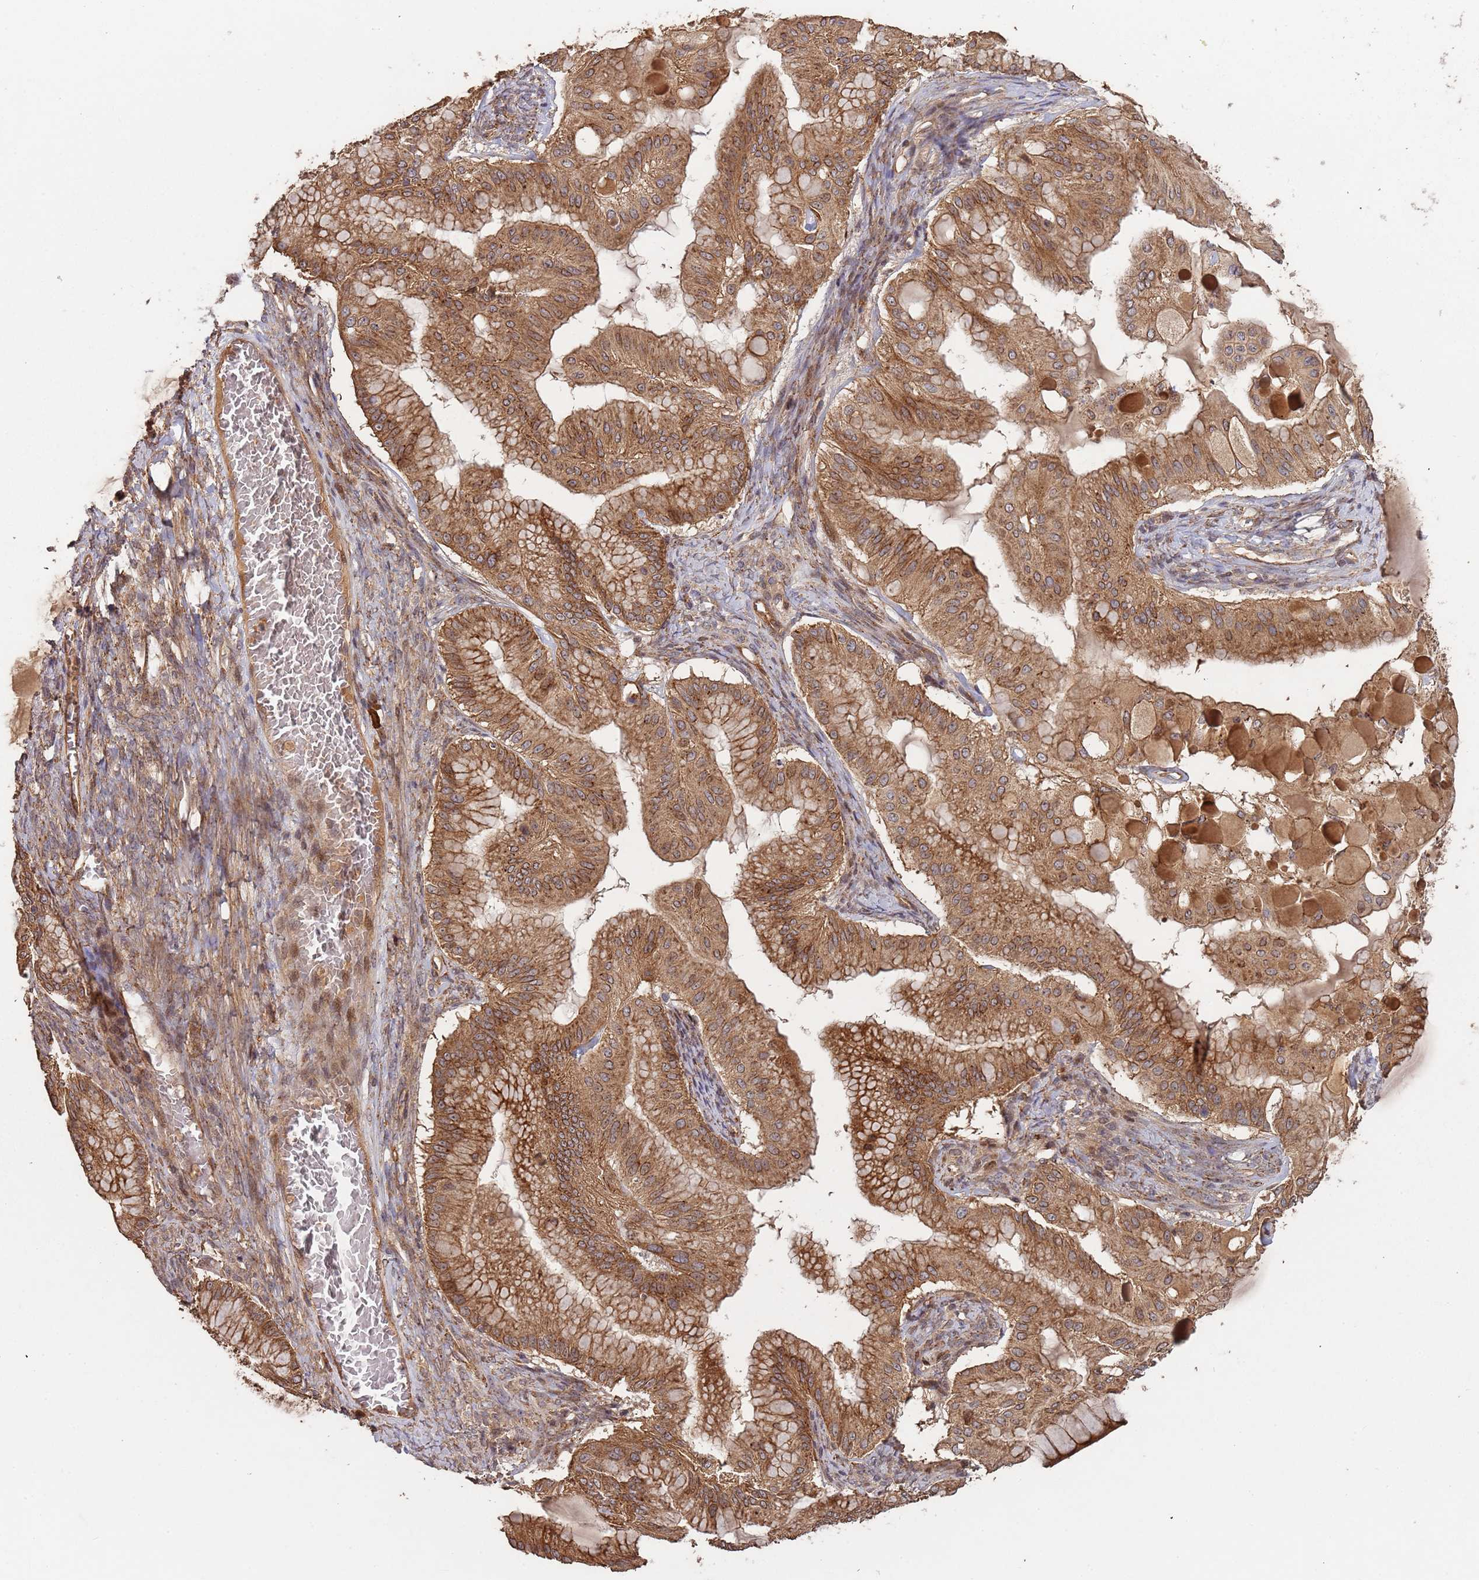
{"staining": {"intensity": "strong", "quantity": ">75%", "location": "cytoplasmic/membranous"}, "tissue": "ovarian cancer", "cell_type": "Tumor cells", "image_type": "cancer", "snomed": [{"axis": "morphology", "description": "Cystadenocarcinoma, mucinous, NOS"}, {"axis": "topography", "description": "Ovary"}], "caption": "Immunohistochemistry (IHC) of human ovarian mucinous cystadenocarcinoma shows high levels of strong cytoplasmic/membranous positivity in about >75% of tumor cells.", "gene": "KANSL1L", "patient": {"sex": "female", "age": 61}}